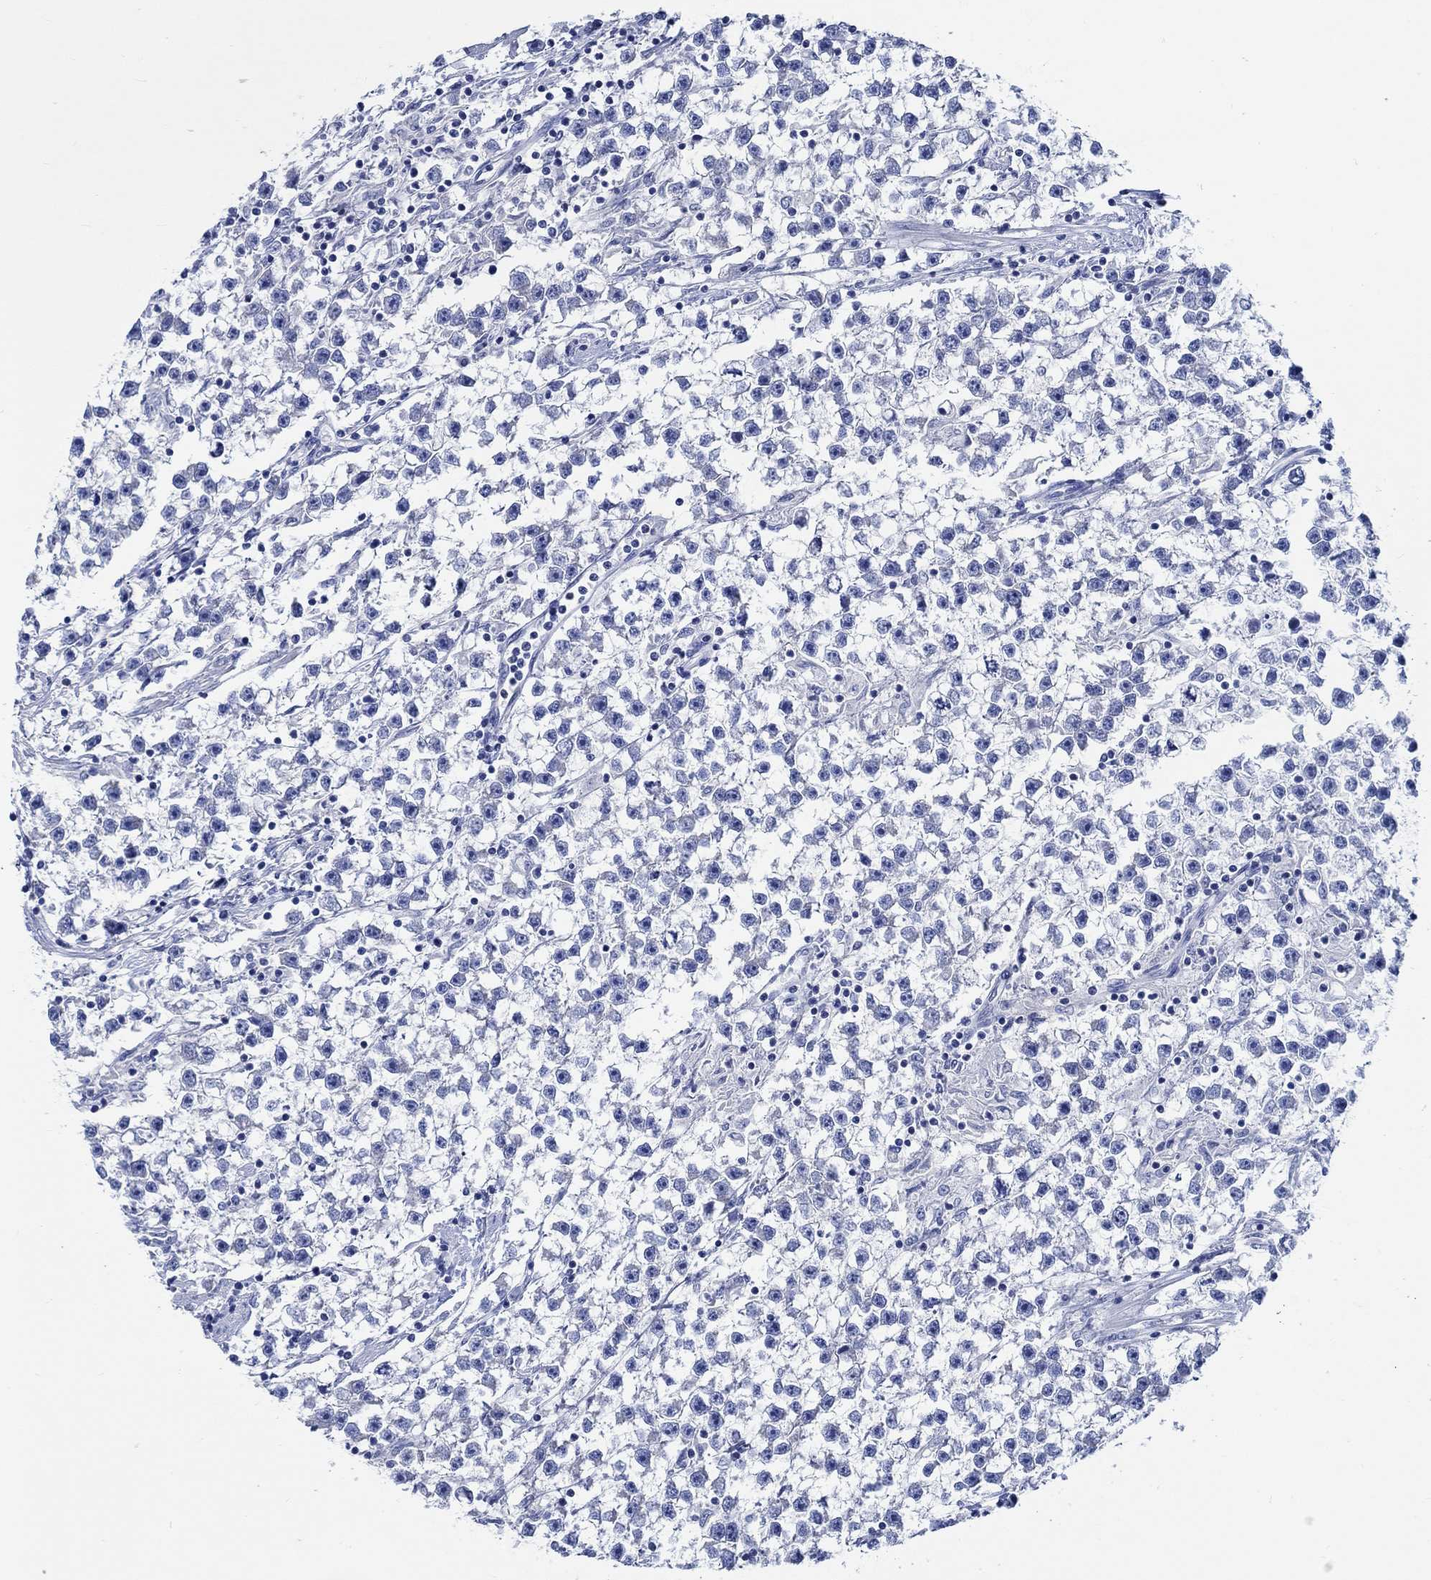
{"staining": {"intensity": "negative", "quantity": "none", "location": "none"}, "tissue": "testis cancer", "cell_type": "Tumor cells", "image_type": "cancer", "snomed": [{"axis": "morphology", "description": "Seminoma, NOS"}, {"axis": "topography", "description": "Testis"}], "caption": "Human testis cancer (seminoma) stained for a protein using immunohistochemistry displays no positivity in tumor cells.", "gene": "PTPRN2", "patient": {"sex": "male", "age": 59}}